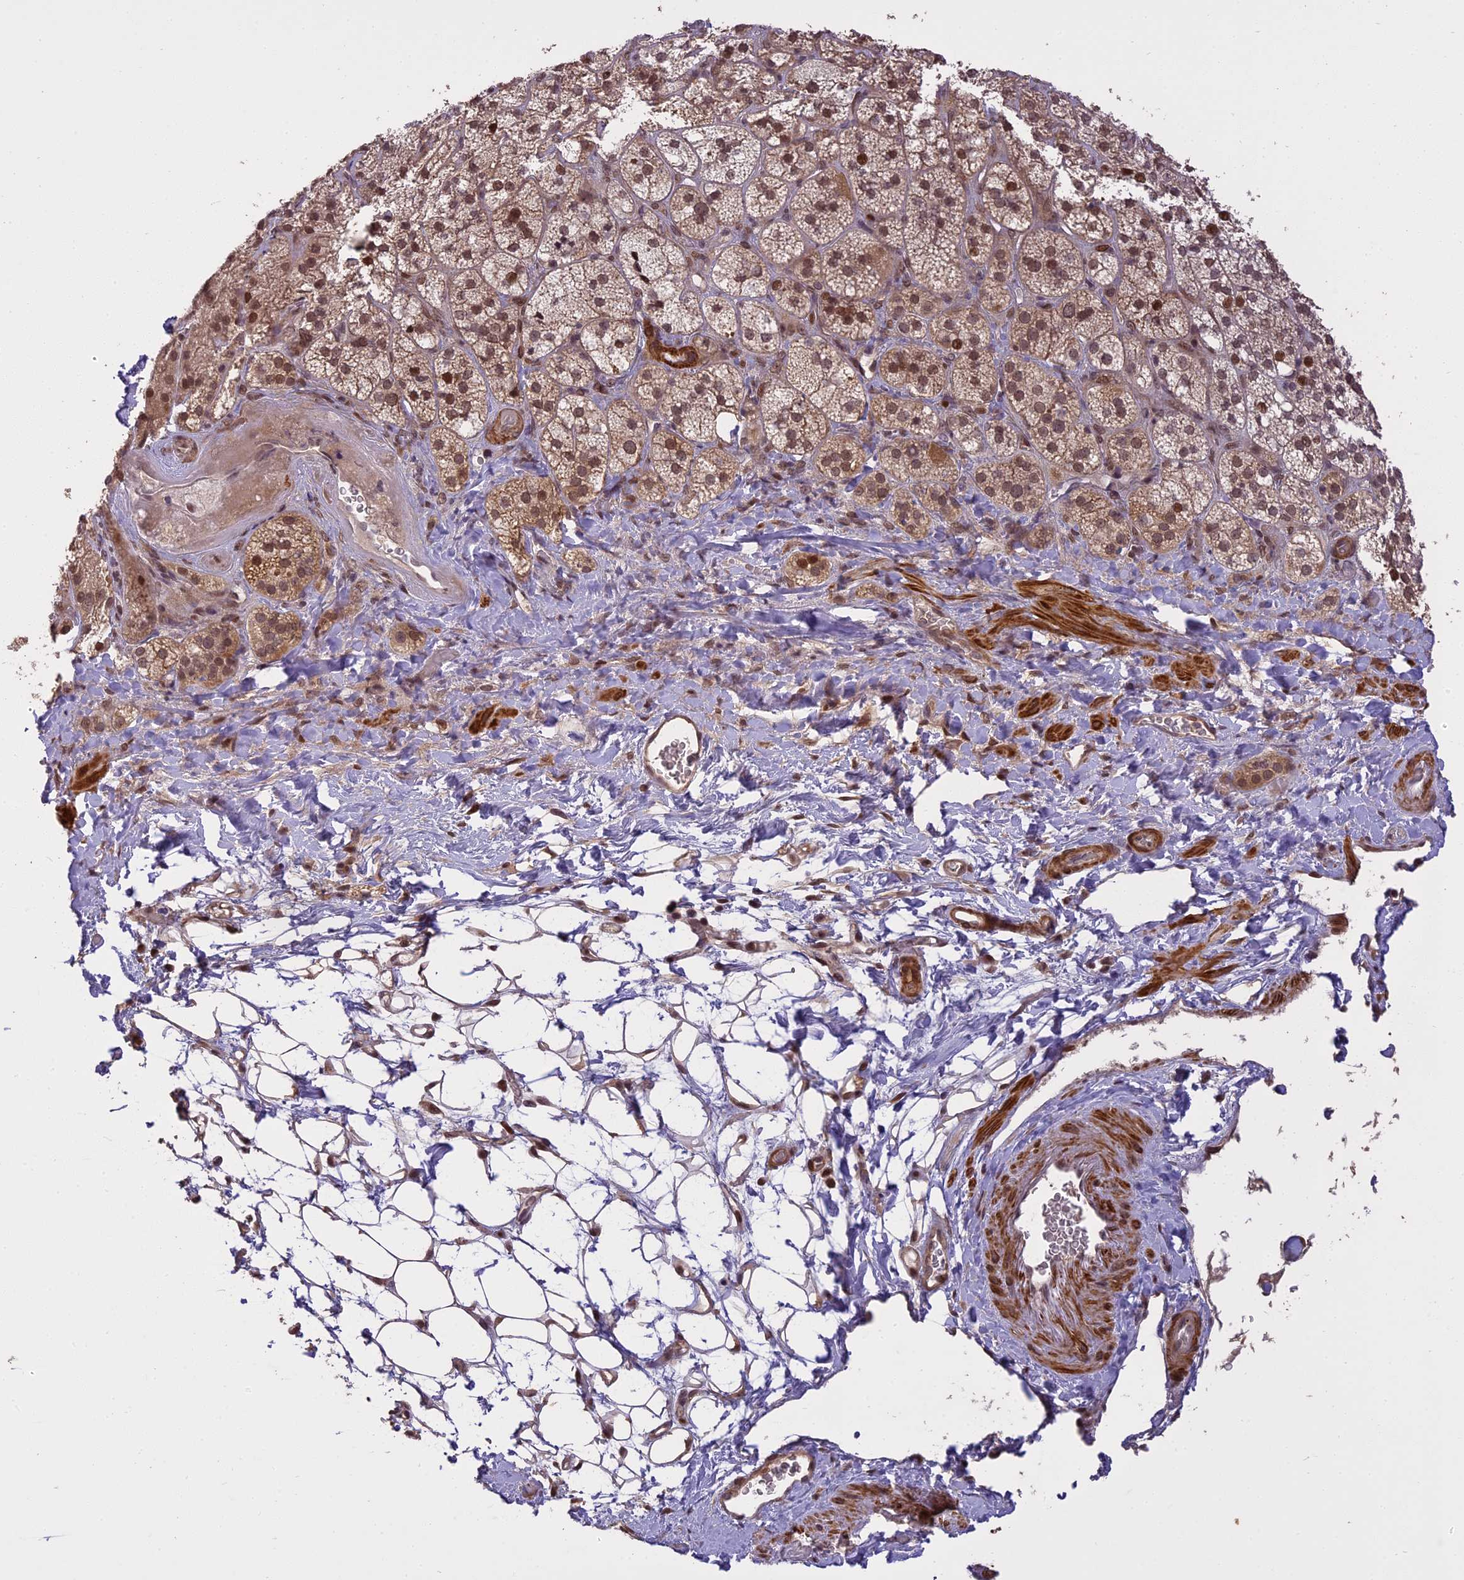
{"staining": {"intensity": "strong", "quantity": "25%-75%", "location": "cytoplasmic/membranous,nuclear"}, "tissue": "adrenal gland", "cell_type": "Glandular cells", "image_type": "normal", "snomed": [{"axis": "morphology", "description": "Normal tissue, NOS"}, {"axis": "topography", "description": "Adrenal gland"}], "caption": "Immunohistochemistry (IHC) staining of normal adrenal gland, which reveals high levels of strong cytoplasmic/membranous,nuclear expression in about 25%-75% of glandular cells indicating strong cytoplasmic/membranous,nuclear protein staining. The staining was performed using DAB (brown) for protein detection and nuclei were counterstained in hematoxylin (blue).", "gene": "PRELID2", "patient": {"sex": "male", "age": 61}}